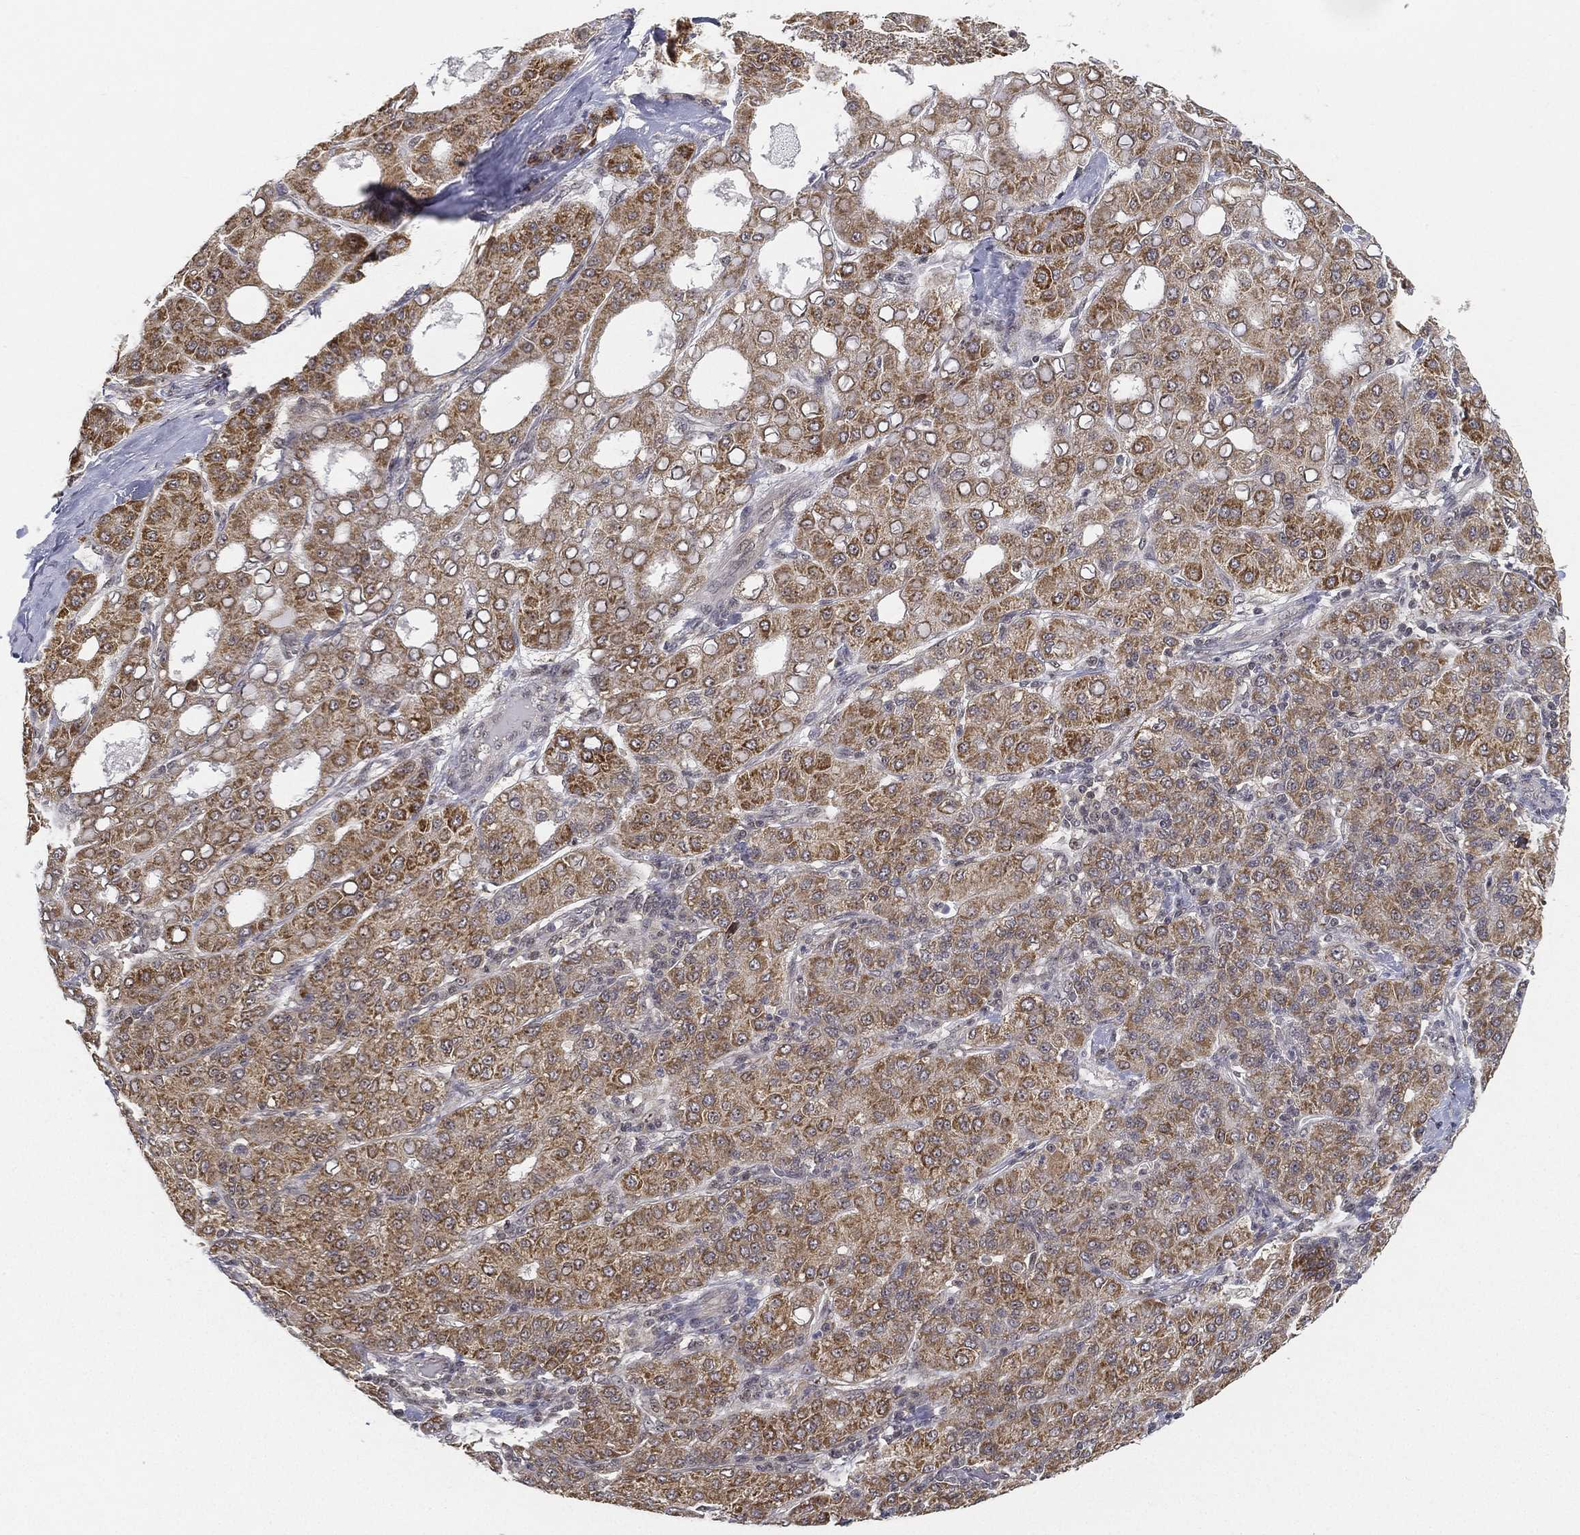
{"staining": {"intensity": "moderate", "quantity": ">75%", "location": "cytoplasmic/membranous"}, "tissue": "liver cancer", "cell_type": "Tumor cells", "image_type": "cancer", "snomed": [{"axis": "morphology", "description": "Carcinoma, Hepatocellular, NOS"}, {"axis": "topography", "description": "Liver"}], "caption": "A brown stain highlights moderate cytoplasmic/membranous expression of a protein in human liver cancer (hepatocellular carcinoma) tumor cells.", "gene": "PPP1R16B", "patient": {"sex": "male", "age": 65}}